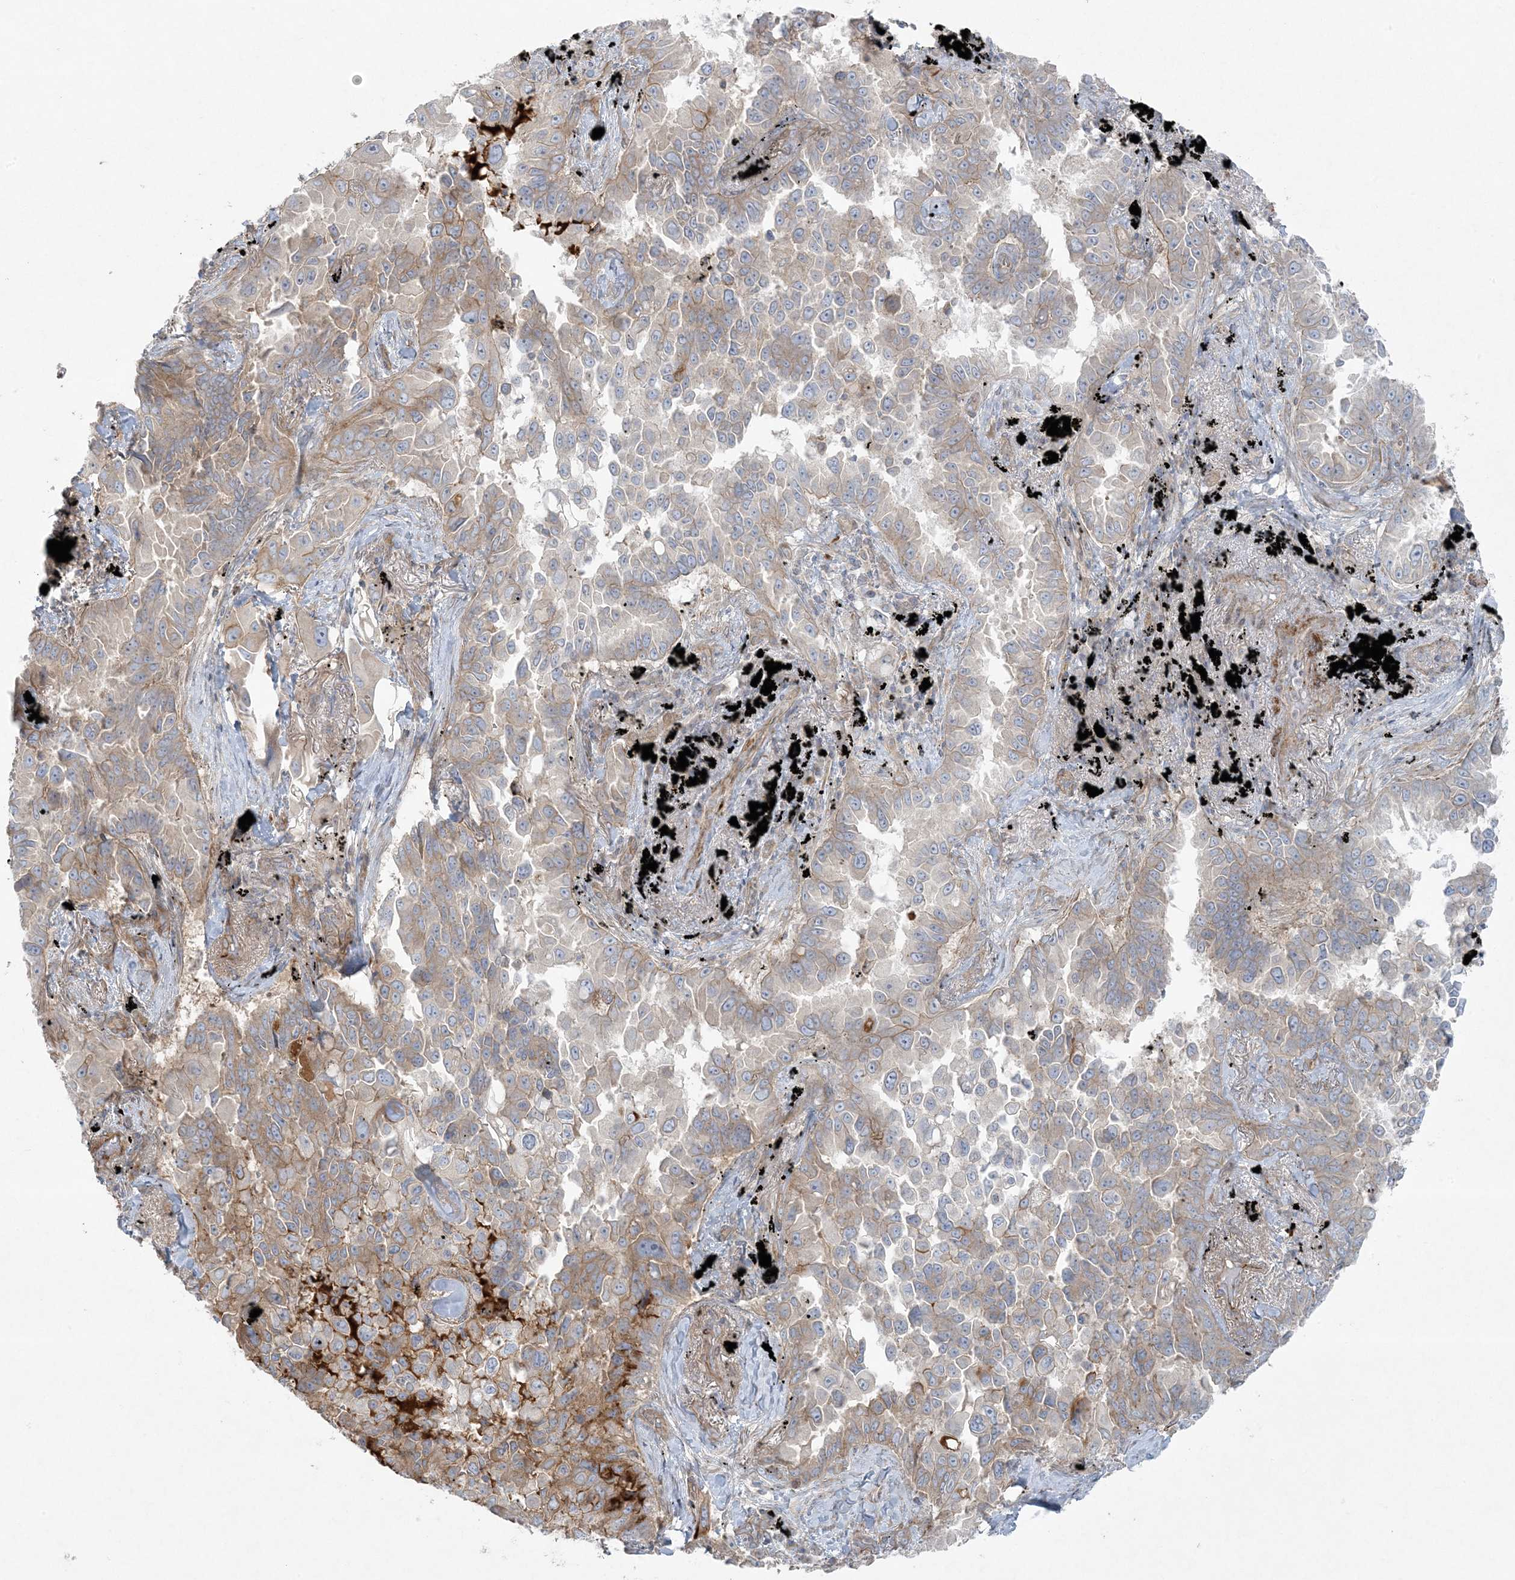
{"staining": {"intensity": "moderate", "quantity": "<25%", "location": "cytoplasmic/membranous"}, "tissue": "lung cancer", "cell_type": "Tumor cells", "image_type": "cancer", "snomed": [{"axis": "morphology", "description": "Adenocarcinoma, NOS"}, {"axis": "topography", "description": "Lung"}], "caption": "Human lung adenocarcinoma stained for a protein (brown) displays moderate cytoplasmic/membranous positive positivity in approximately <25% of tumor cells.", "gene": "PIK3R4", "patient": {"sex": "female", "age": 67}}